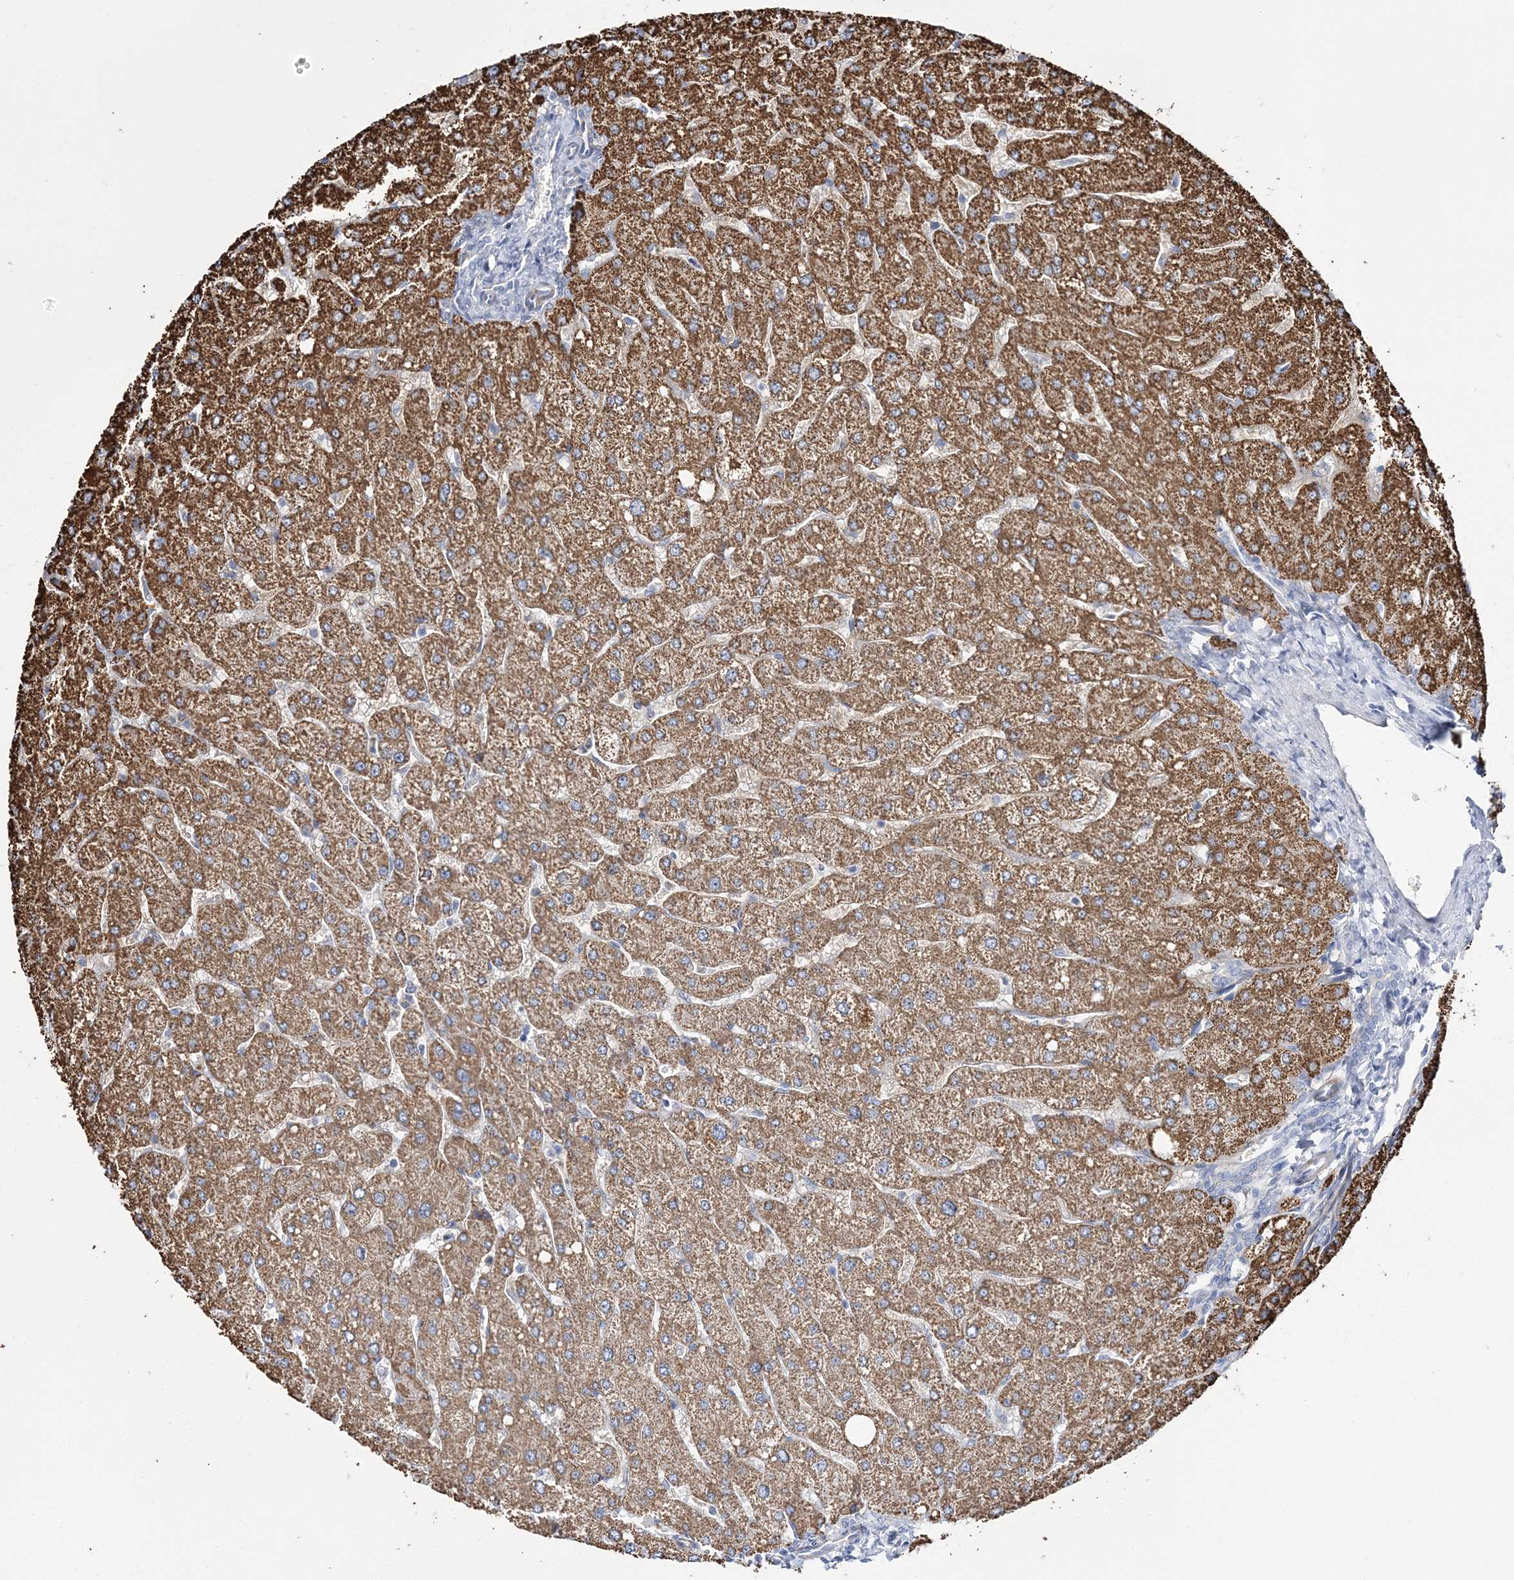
{"staining": {"intensity": "negative", "quantity": "none", "location": "none"}, "tissue": "liver", "cell_type": "Cholangiocytes", "image_type": "normal", "snomed": [{"axis": "morphology", "description": "Normal tissue, NOS"}, {"axis": "topography", "description": "Liver"}], "caption": "Cholangiocytes are negative for protein expression in benign human liver. (DAB IHC with hematoxylin counter stain).", "gene": "ANO1", "patient": {"sex": "male", "age": 55}}